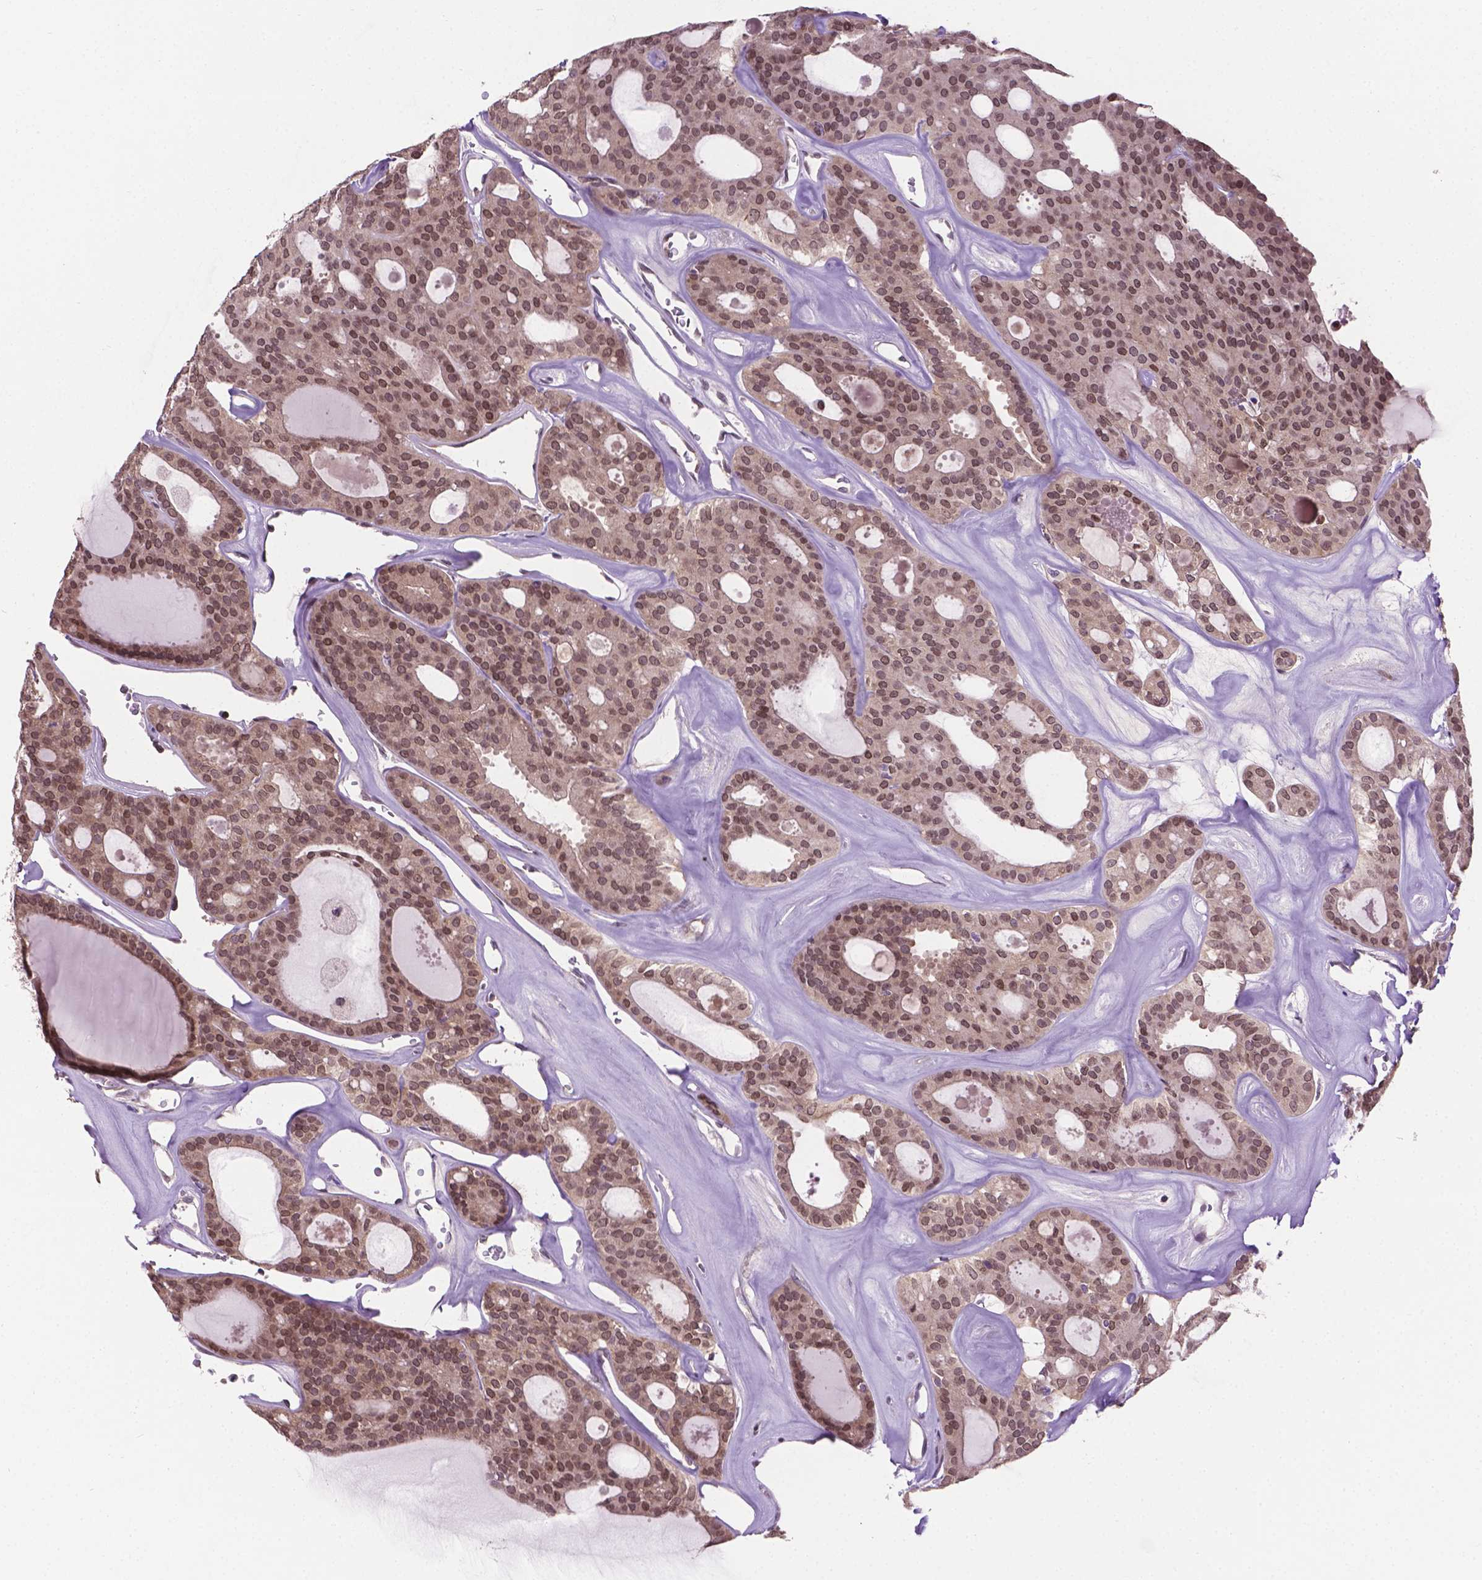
{"staining": {"intensity": "weak", "quantity": ">75%", "location": "nuclear"}, "tissue": "thyroid cancer", "cell_type": "Tumor cells", "image_type": "cancer", "snomed": [{"axis": "morphology", "description": "Follicular adenoma carcinoma, NOS"}, {"axis": "topography", "description": "Thyroid gland"}], "caption": "Weak nuclear positivity for a protein is seen in about >75% of tumor cells of thyroid follicular adenoma carcinoma using immunohistochemistry.", "gene": "IRF6", "patient": {"sex": "male", "age": 75}}